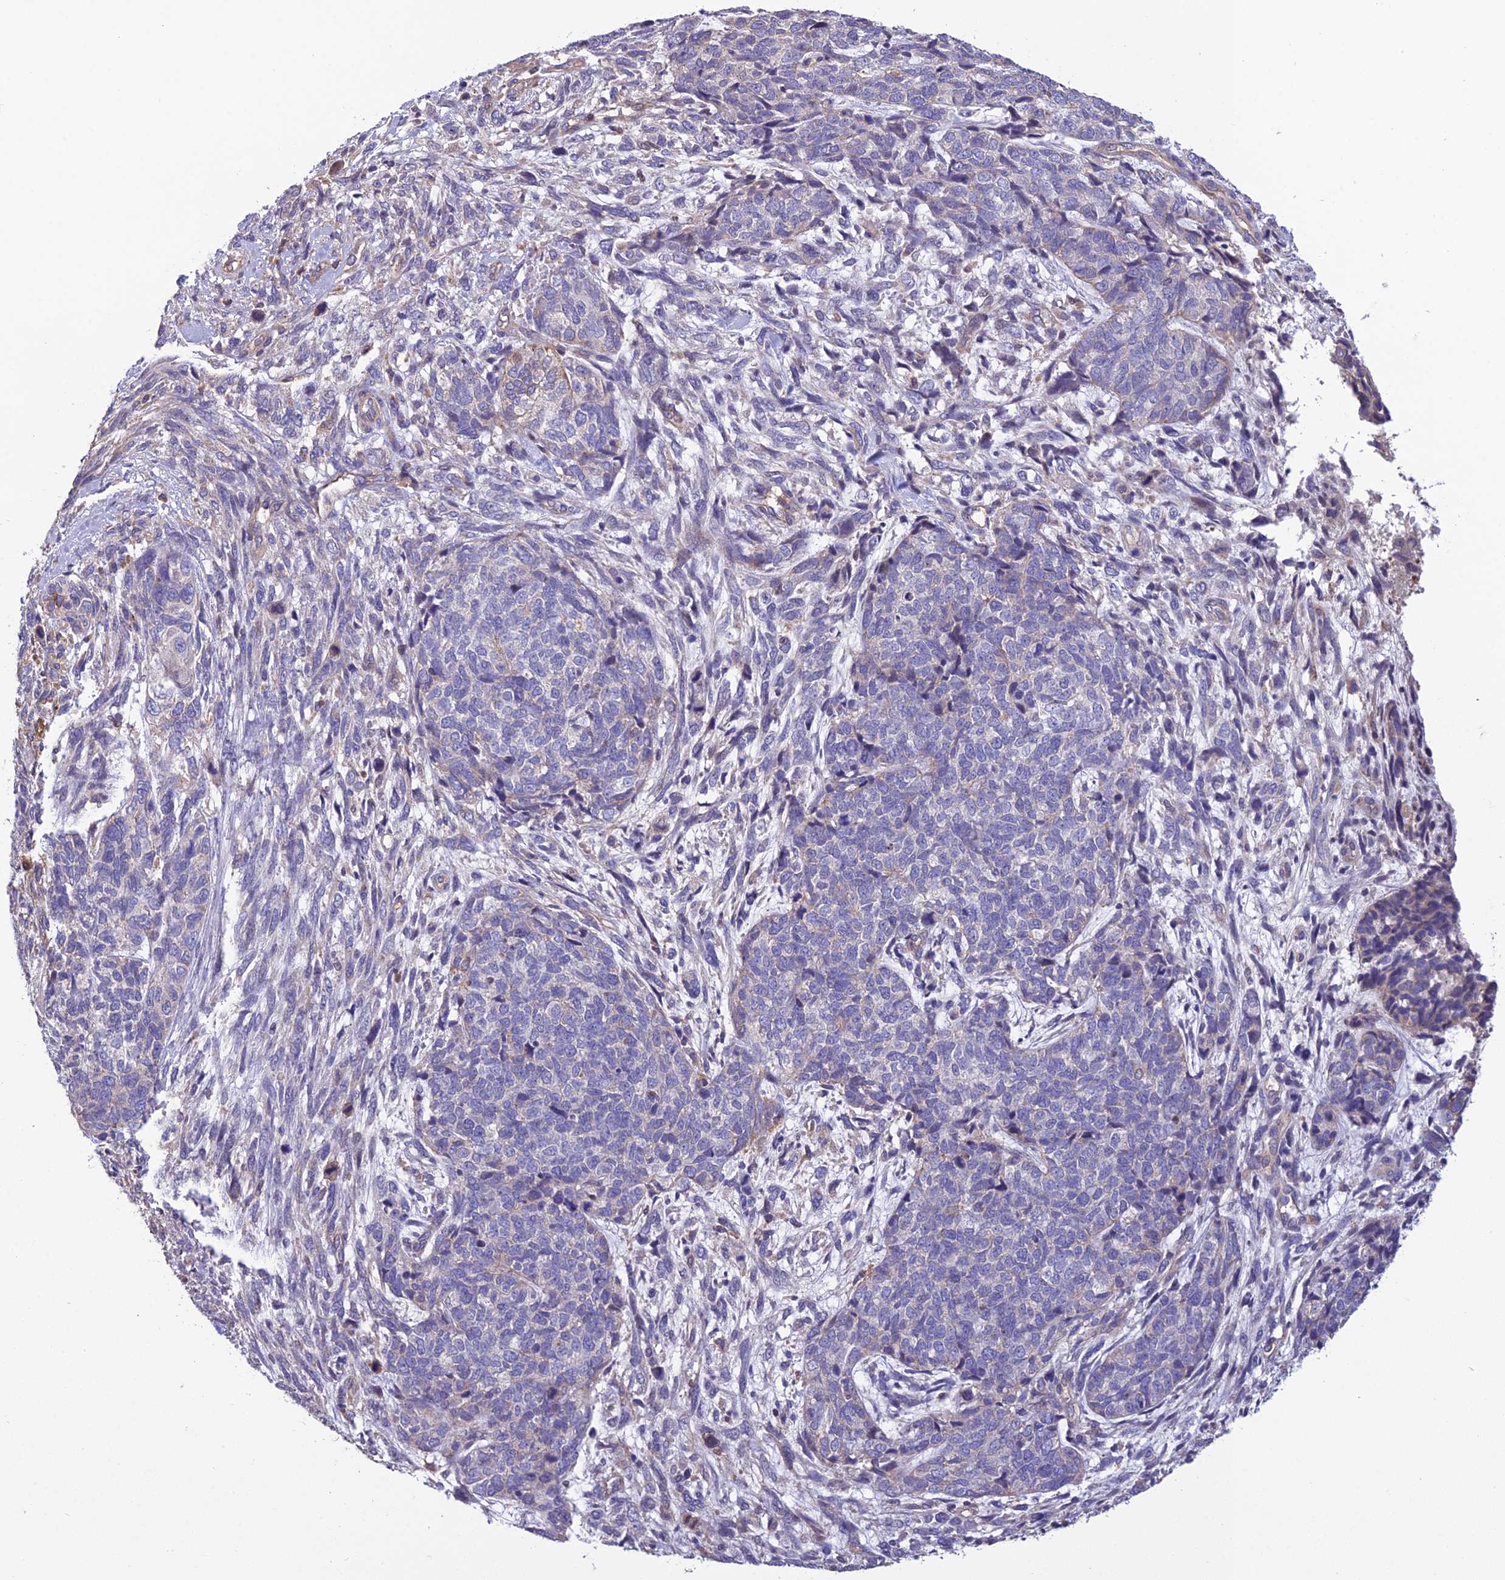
{"staining": {"intensity": "negative", "quantity": "none", "location": "none"}, "tissue": "cervical cancer", "cell_type": "Tumor cells", "image_type": "cancer", "snomed": [{"axis": "morphology", "description": "Squamous cell carcinoma, NOS"}, {"axis": "topography", "description": "Cervix"}], "caption": "Tumor cells show no significant expression in cervical cancer.", "gene": "MIOS", "patient": {"sex": "female", "age": 63}}